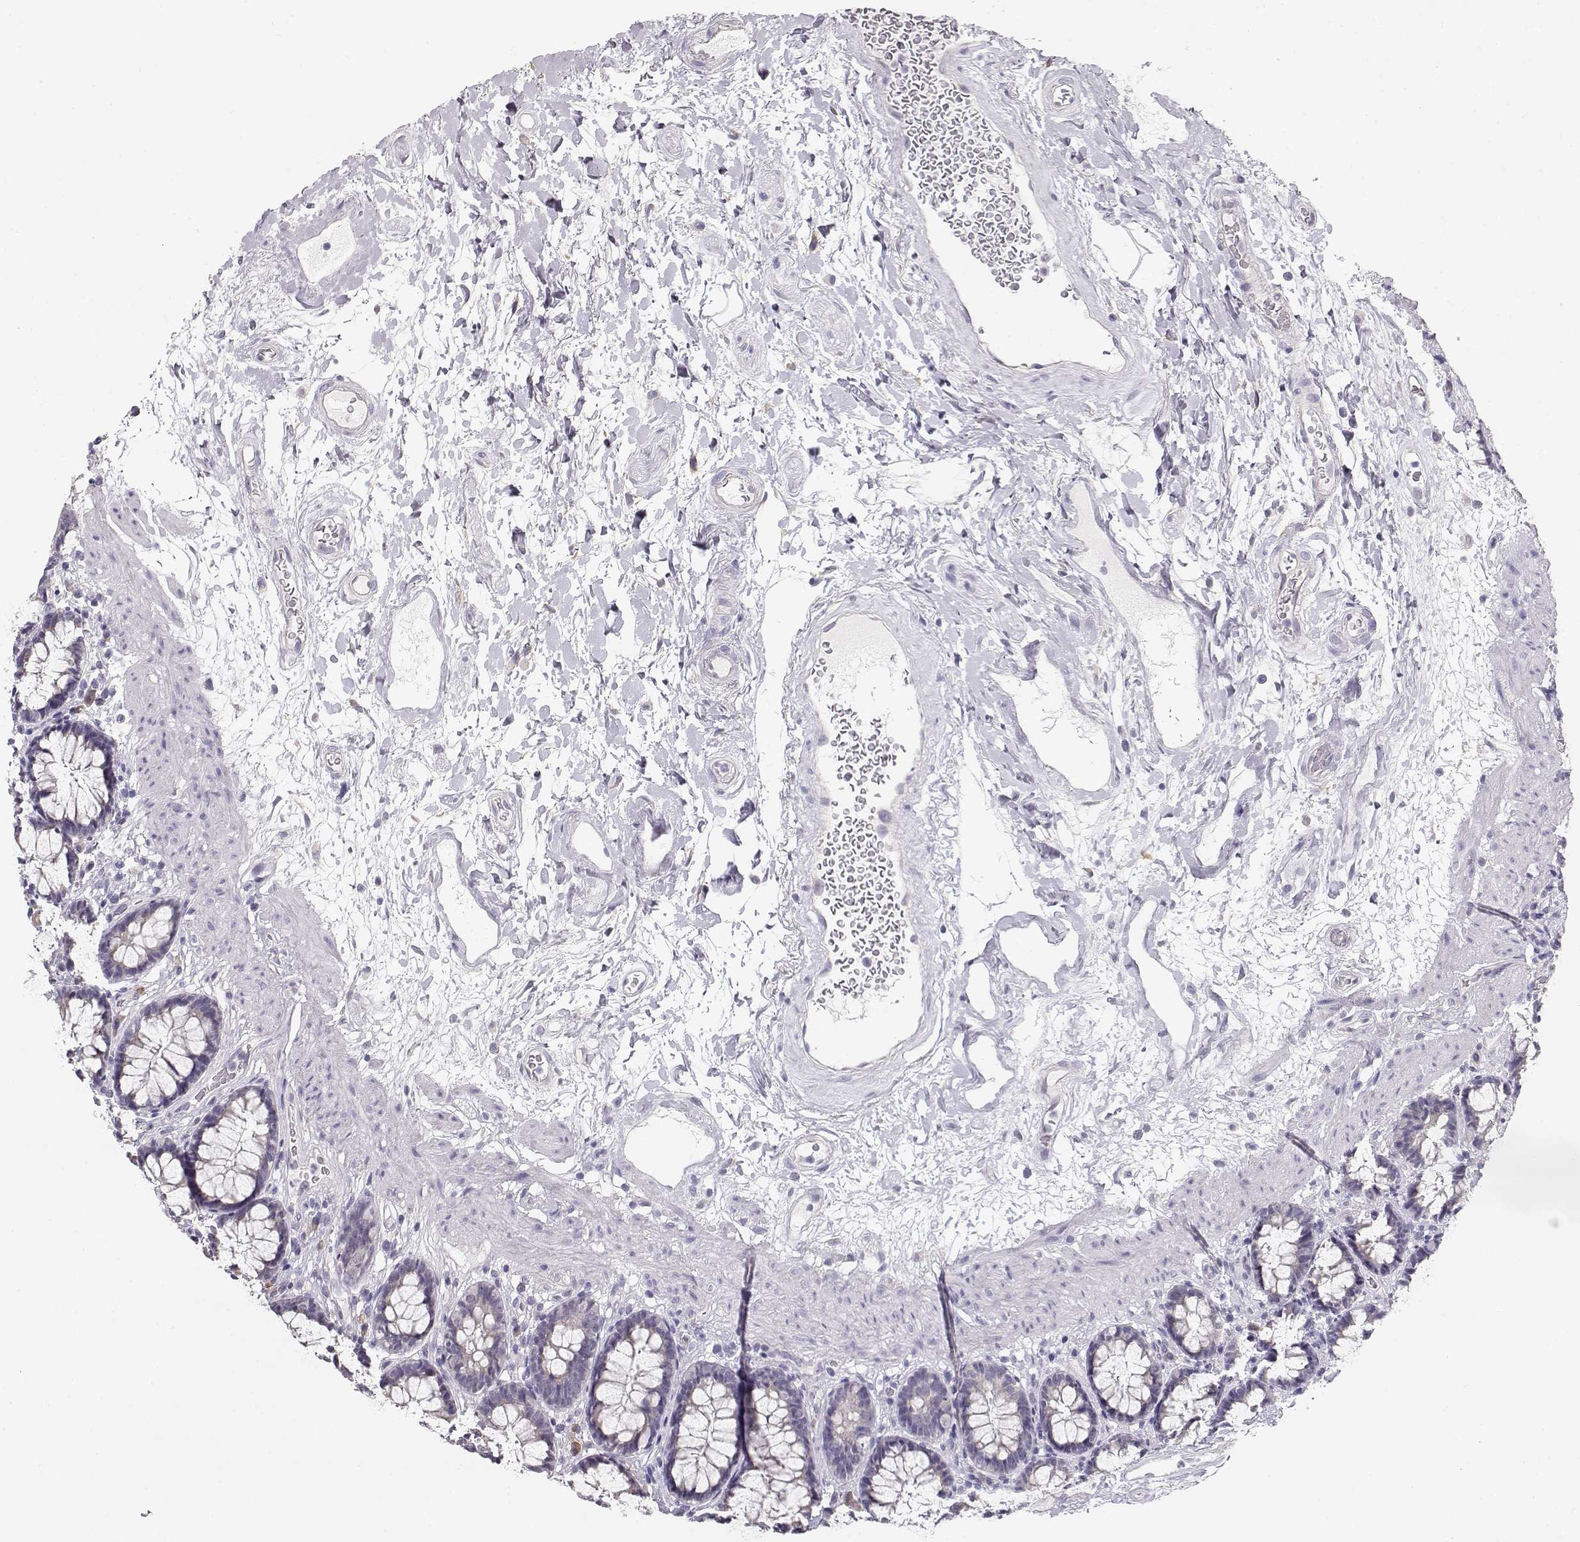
{"staining": {"intensity": "weak", "quantity": "<25%", "location": "cytoplasmic/membranous"}, "tissue": "rectum", "cell_type": "Glandular cells", "image_type": "normal", "snomed": [{"axis": "morphology", "description": "Normal tissue, NOS"}, {"axis": "topography", "description": "Rectum"}], "caption": "DAB immunohistochemical staining of unremarkable human rectum shows no significant positivity in glandular cells.", "gene": "GLIPR1L2", "patient": {"sex": "male", "age": 72}}